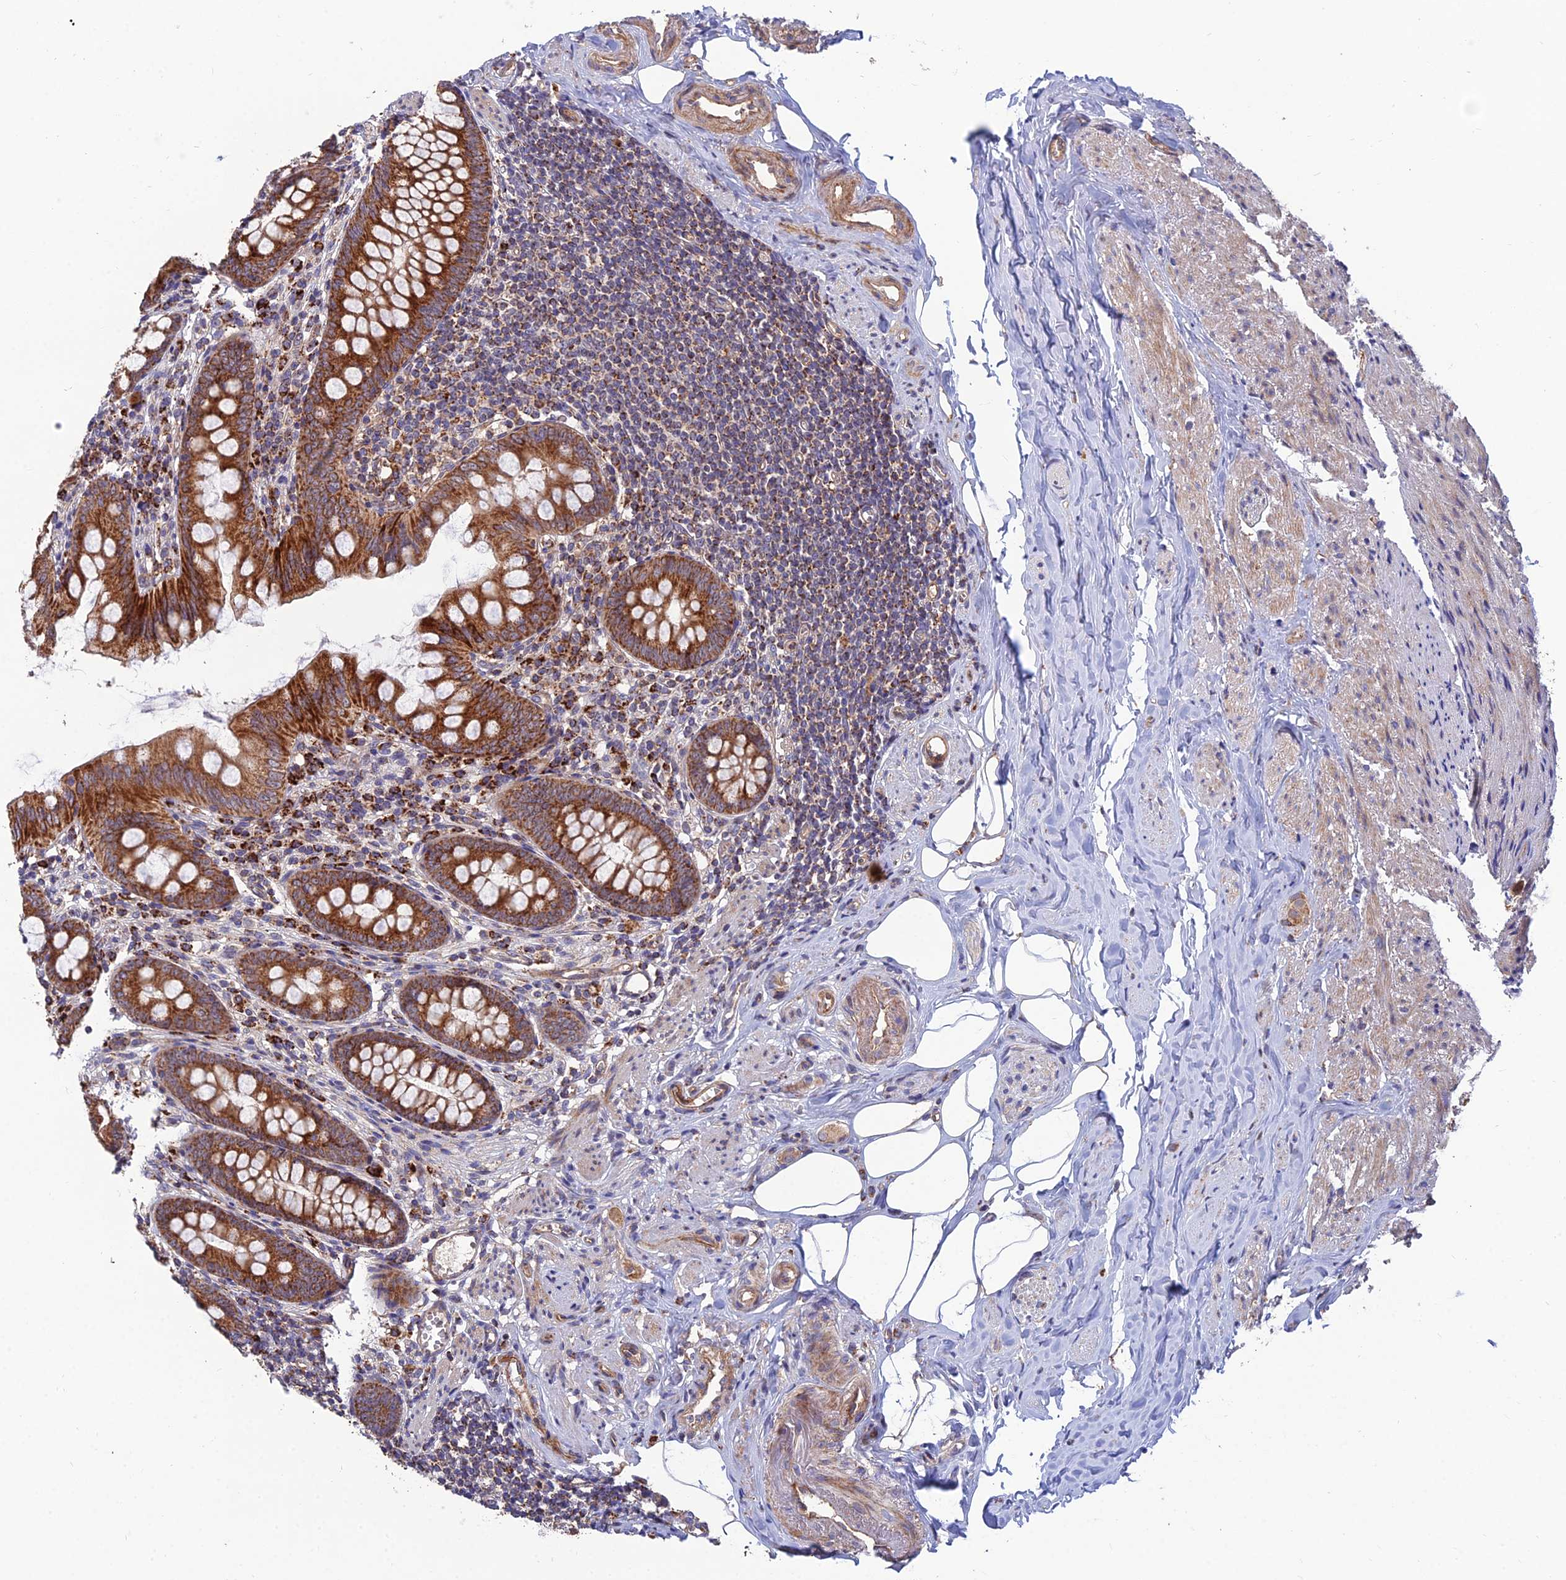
{"staining": {"intensity": "strong", "quantity": ">75%", "location": "cytoplasmic/membranous"}, "tissue": "appendix", "cell_type": "Glandular cells", "image_type": "normal", "snomed": [{"axis": "morphology", "description": "Normal tissue, NOS"}, {"axis": "topography", "description": "Appendix"}], "caption": "The image displays immunohistochemical staining of unremarkable appendix. There is strong cytoplasmic/membranous positivity is appreciated in approximately >75% of glandular cells. Ihc stains the protein in brown and the nuclei are stained blue.", "gene": "RIC8B", "patient": {"sex": "female", "age": 77}}